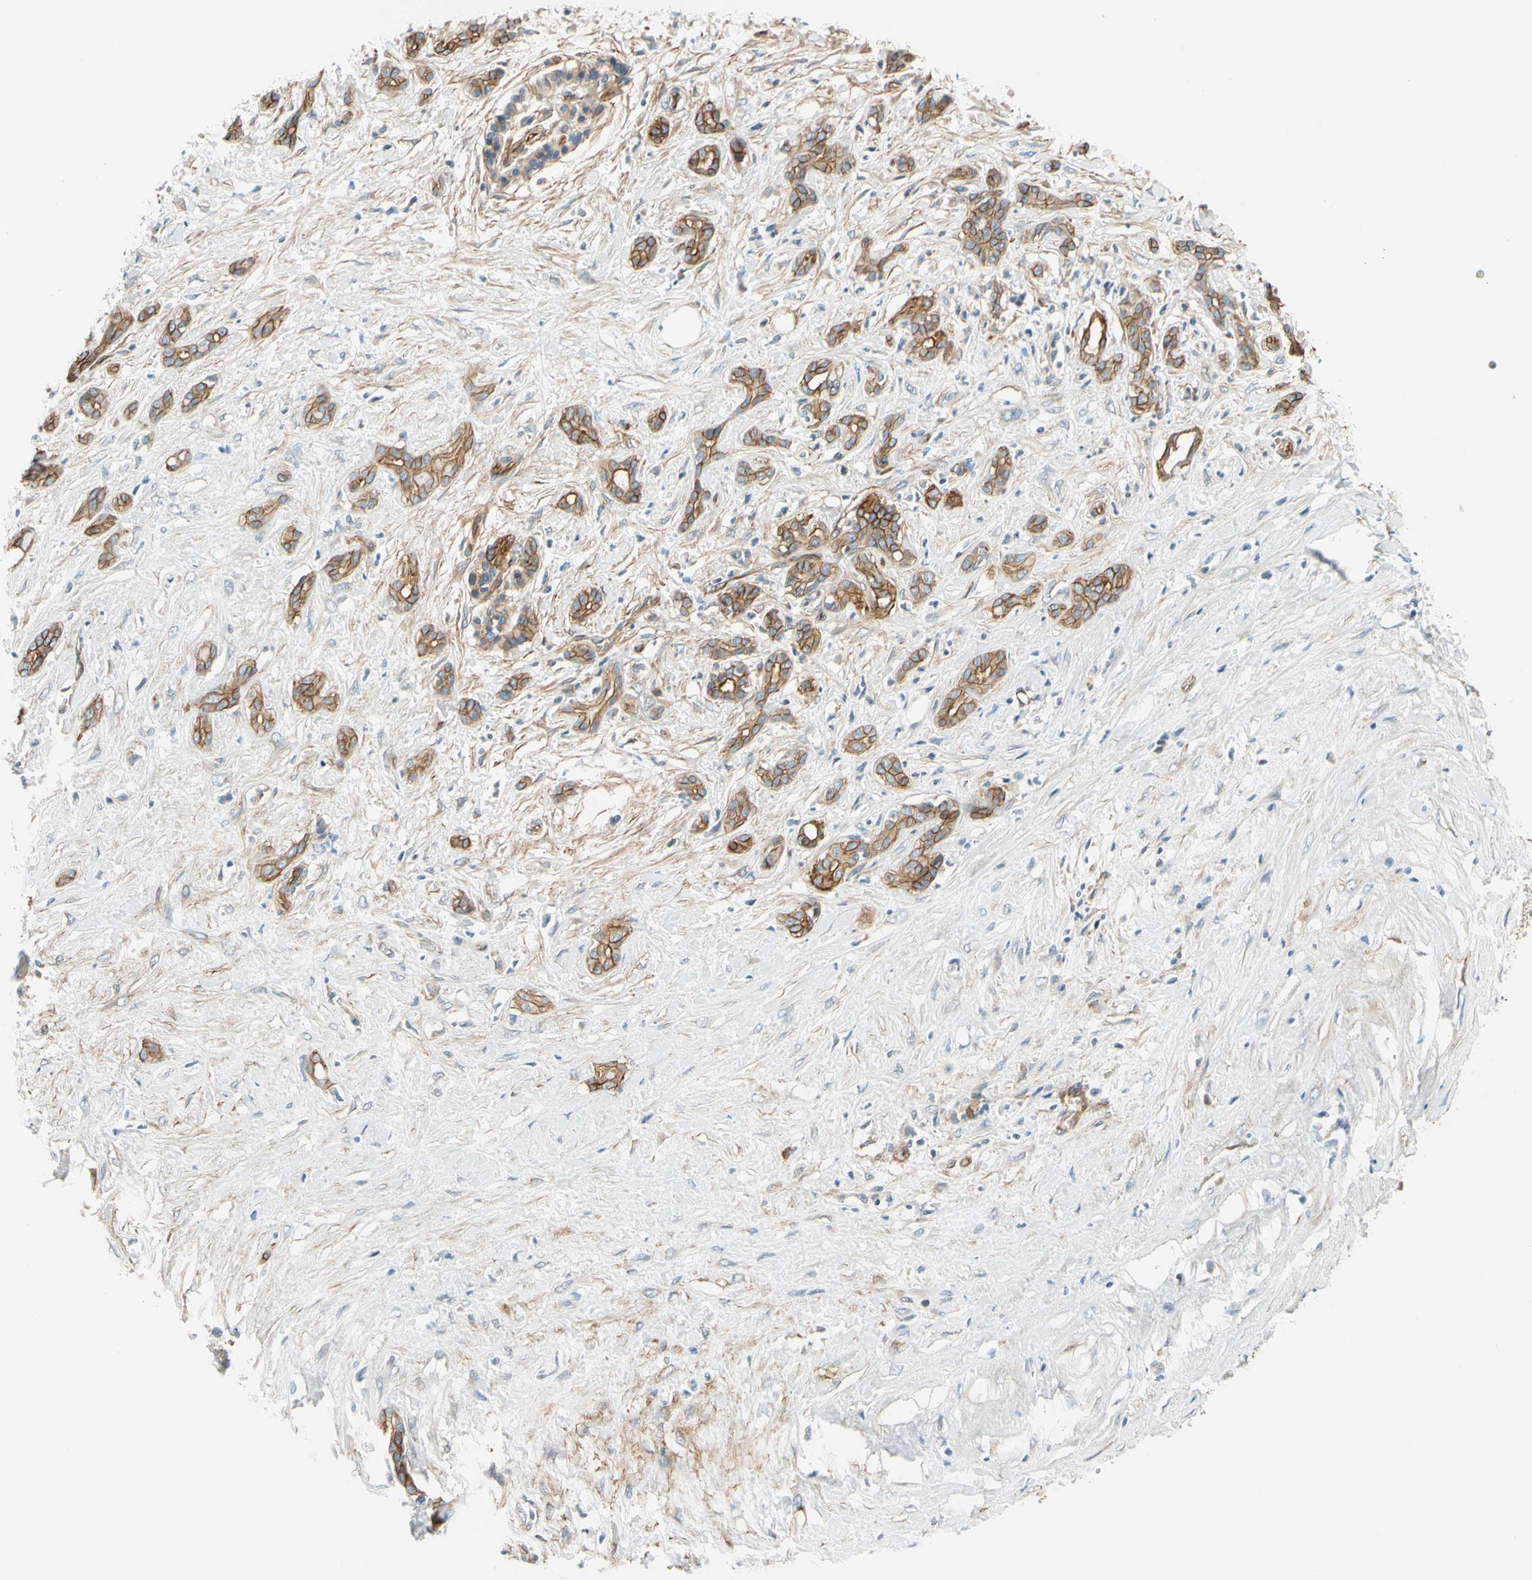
{"staining": {"intensity": "moderate", "quantity": ">75%", "location": "cytoplasmic/membranous"}, "tissue": "pancreatic cancer", "cell_type": "Tumor cells", "image_type": "cancer", "snomed": [{"axis": "morphology", "description": "Adenocarcinoma, NOS"}, {"axis": "topography", "description": "Pancreas"}], "caption": "A brown stain highlights moderate cytoplasmic/membranous expression of a protein in human adenocarcinoma (pancreatic) tumor cells. Nuclei are stained in blue.", "gene": "SPTAN1", "patient": {"sex": "male", "age": 41}}